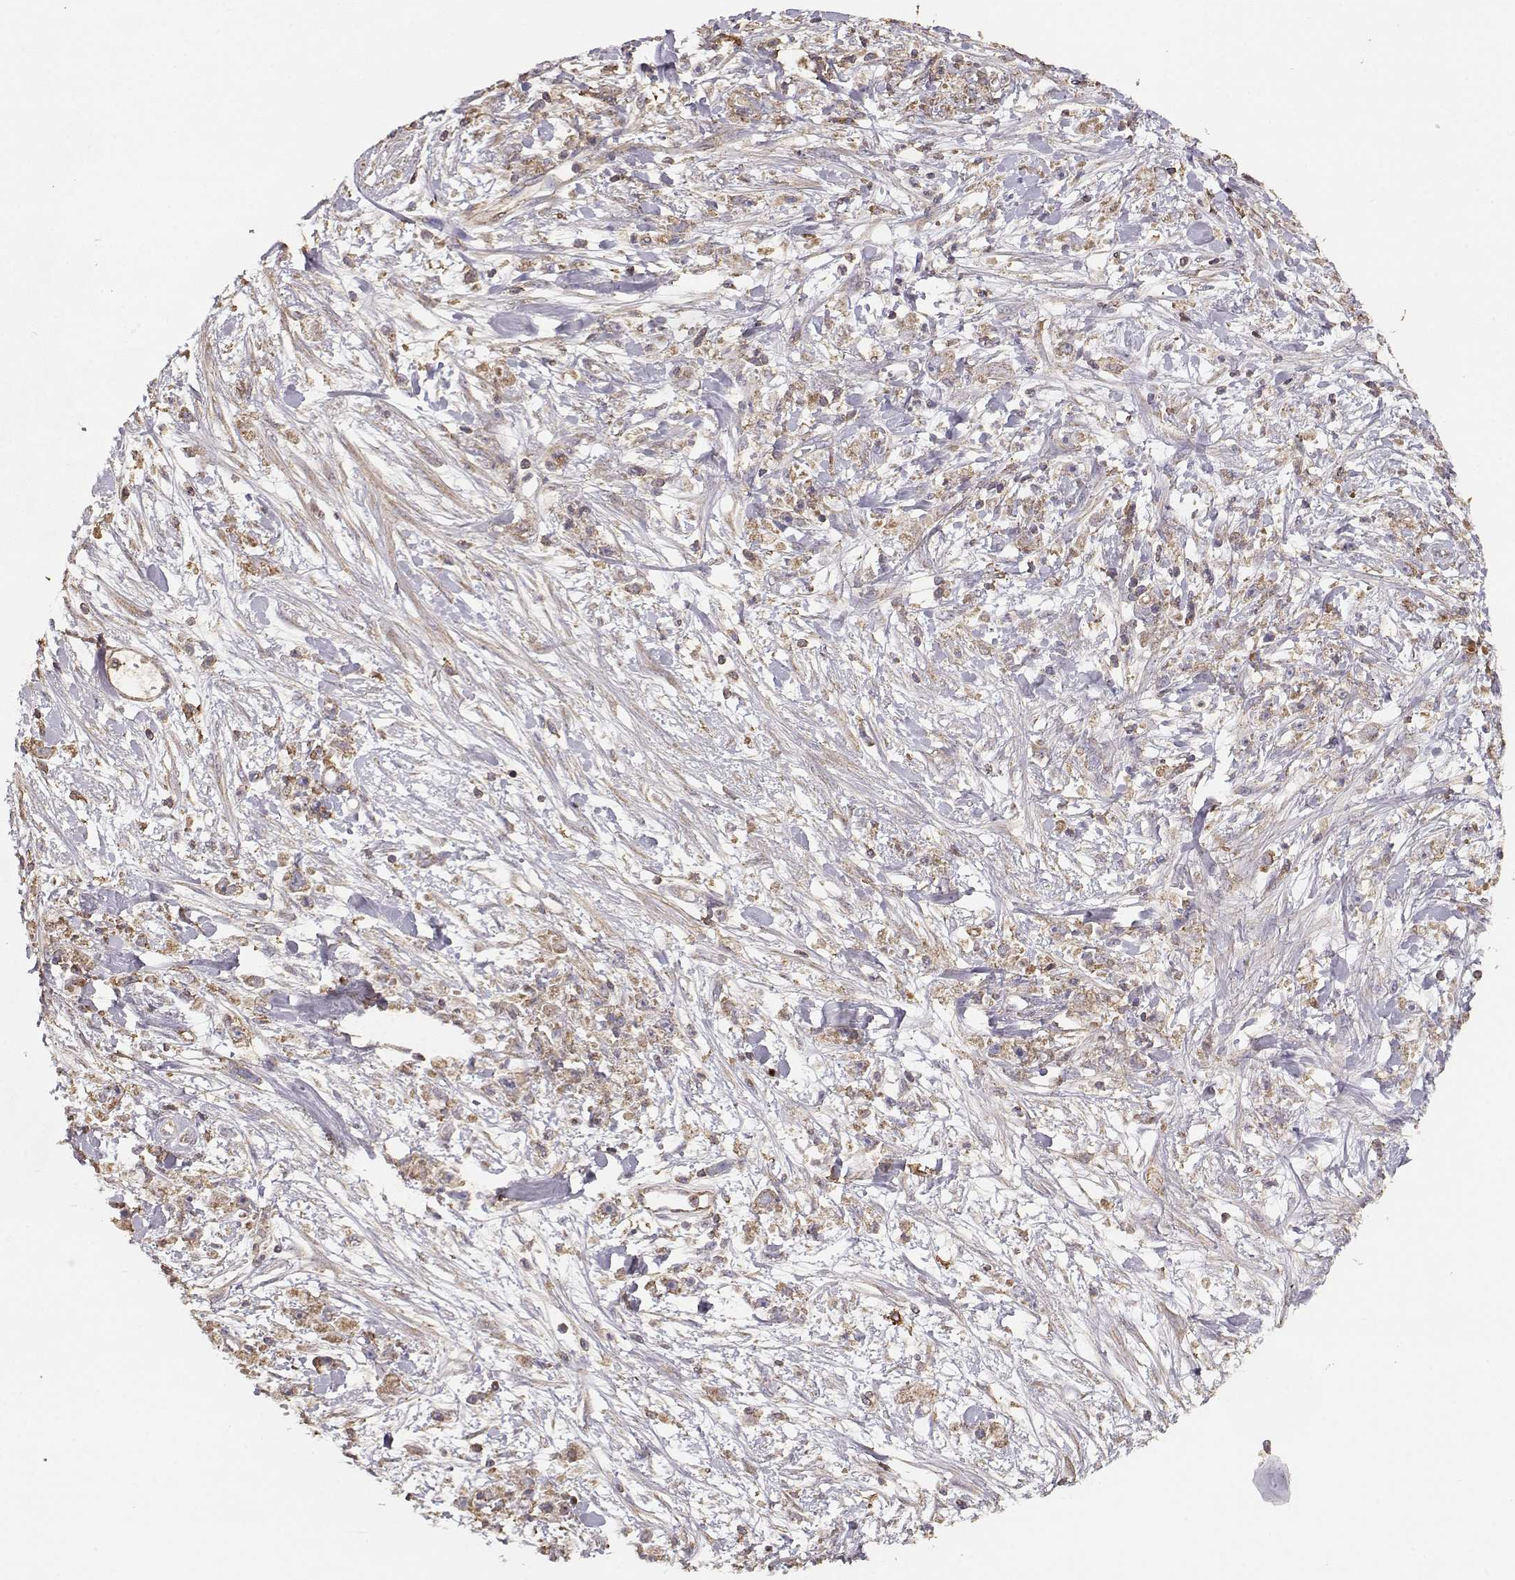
{"staining": {"intensity": "weak", "quantity": ">75%", "location": "cytoplasmic/membranous"}, "tissue": "stomach cancer", "cell_type": "Tumor cells", "image_type": "cancer", "snomed": [{"axis": "morphology", "description": "Adenocarcinoma, NOS"}, {"axis": "topography", "description": "Stomach"}], "caption": "About >75% of tumor cells in stomach adenocarcinoma demonstrate weak cytoplasmic/membranous protein expression as visualized by brown immunohistochemical staining.", "gene": "TARS3", "patient": {"sex": "female", "age": 59}}